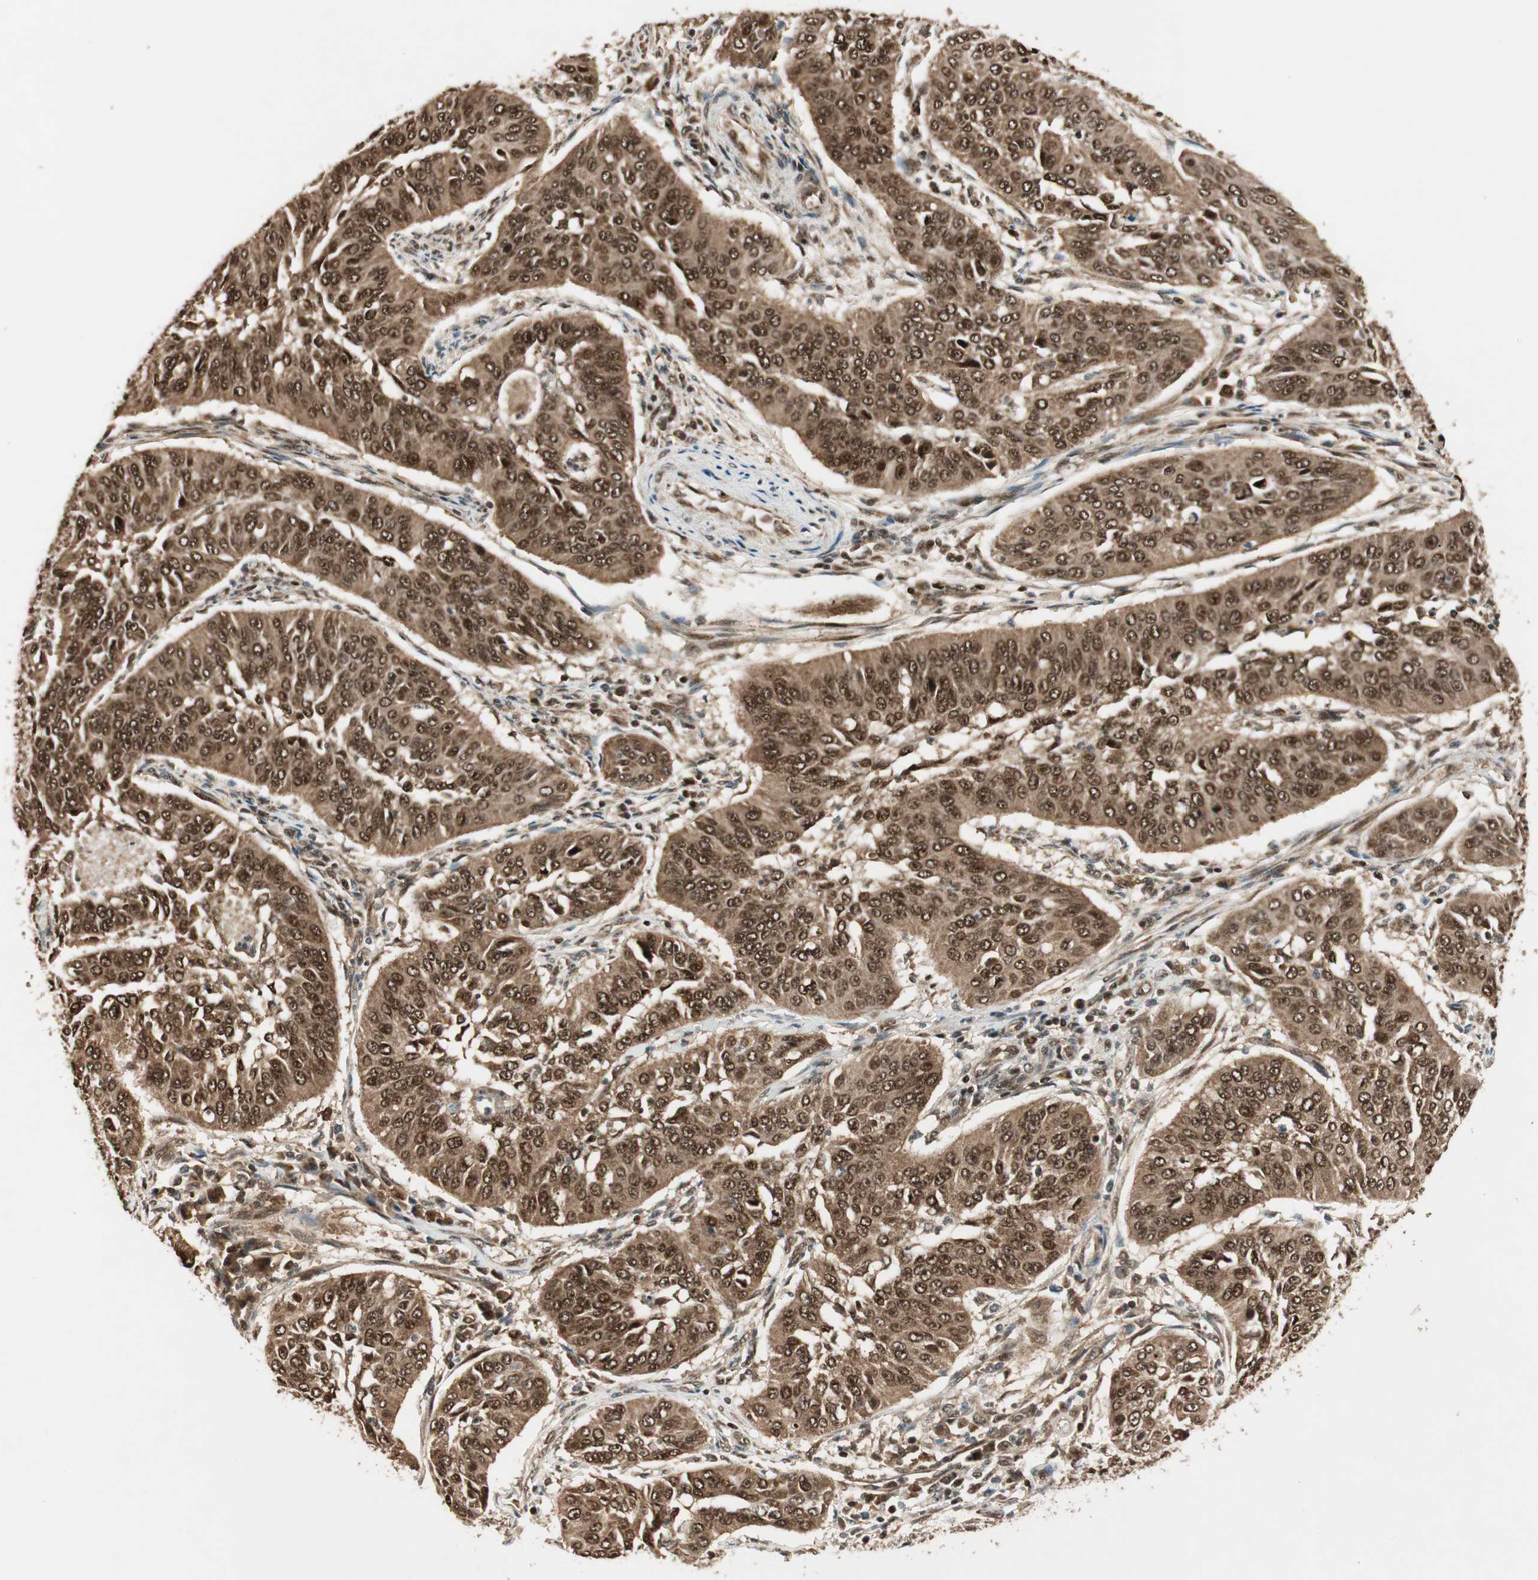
{"staining": {"intensity": "strong", "quantity": ">75%", "location": "cytoplasmic/membranous,nuclear"}, "tissue": "cervical cancer", "cell_type": "Tumor cells", "image_type": "cancer", "snomed": [{"axis": "morphology", "description": "Normal tissue, NOS"}, {"axis": "morphology", "description": "Squamous cell carcinoma, NOS"}, {"axis": "topography", "description": "Cervix"}], "caption": "Immunohistochemical staining of human cervical squamous cell carcinoma demonstrates high levels of strong cytoplasmic/membranous and nuclear staining in about >75% of tumor cells.", "gene": "RPA3", "patient": {"sex": "female", "age": 39}}